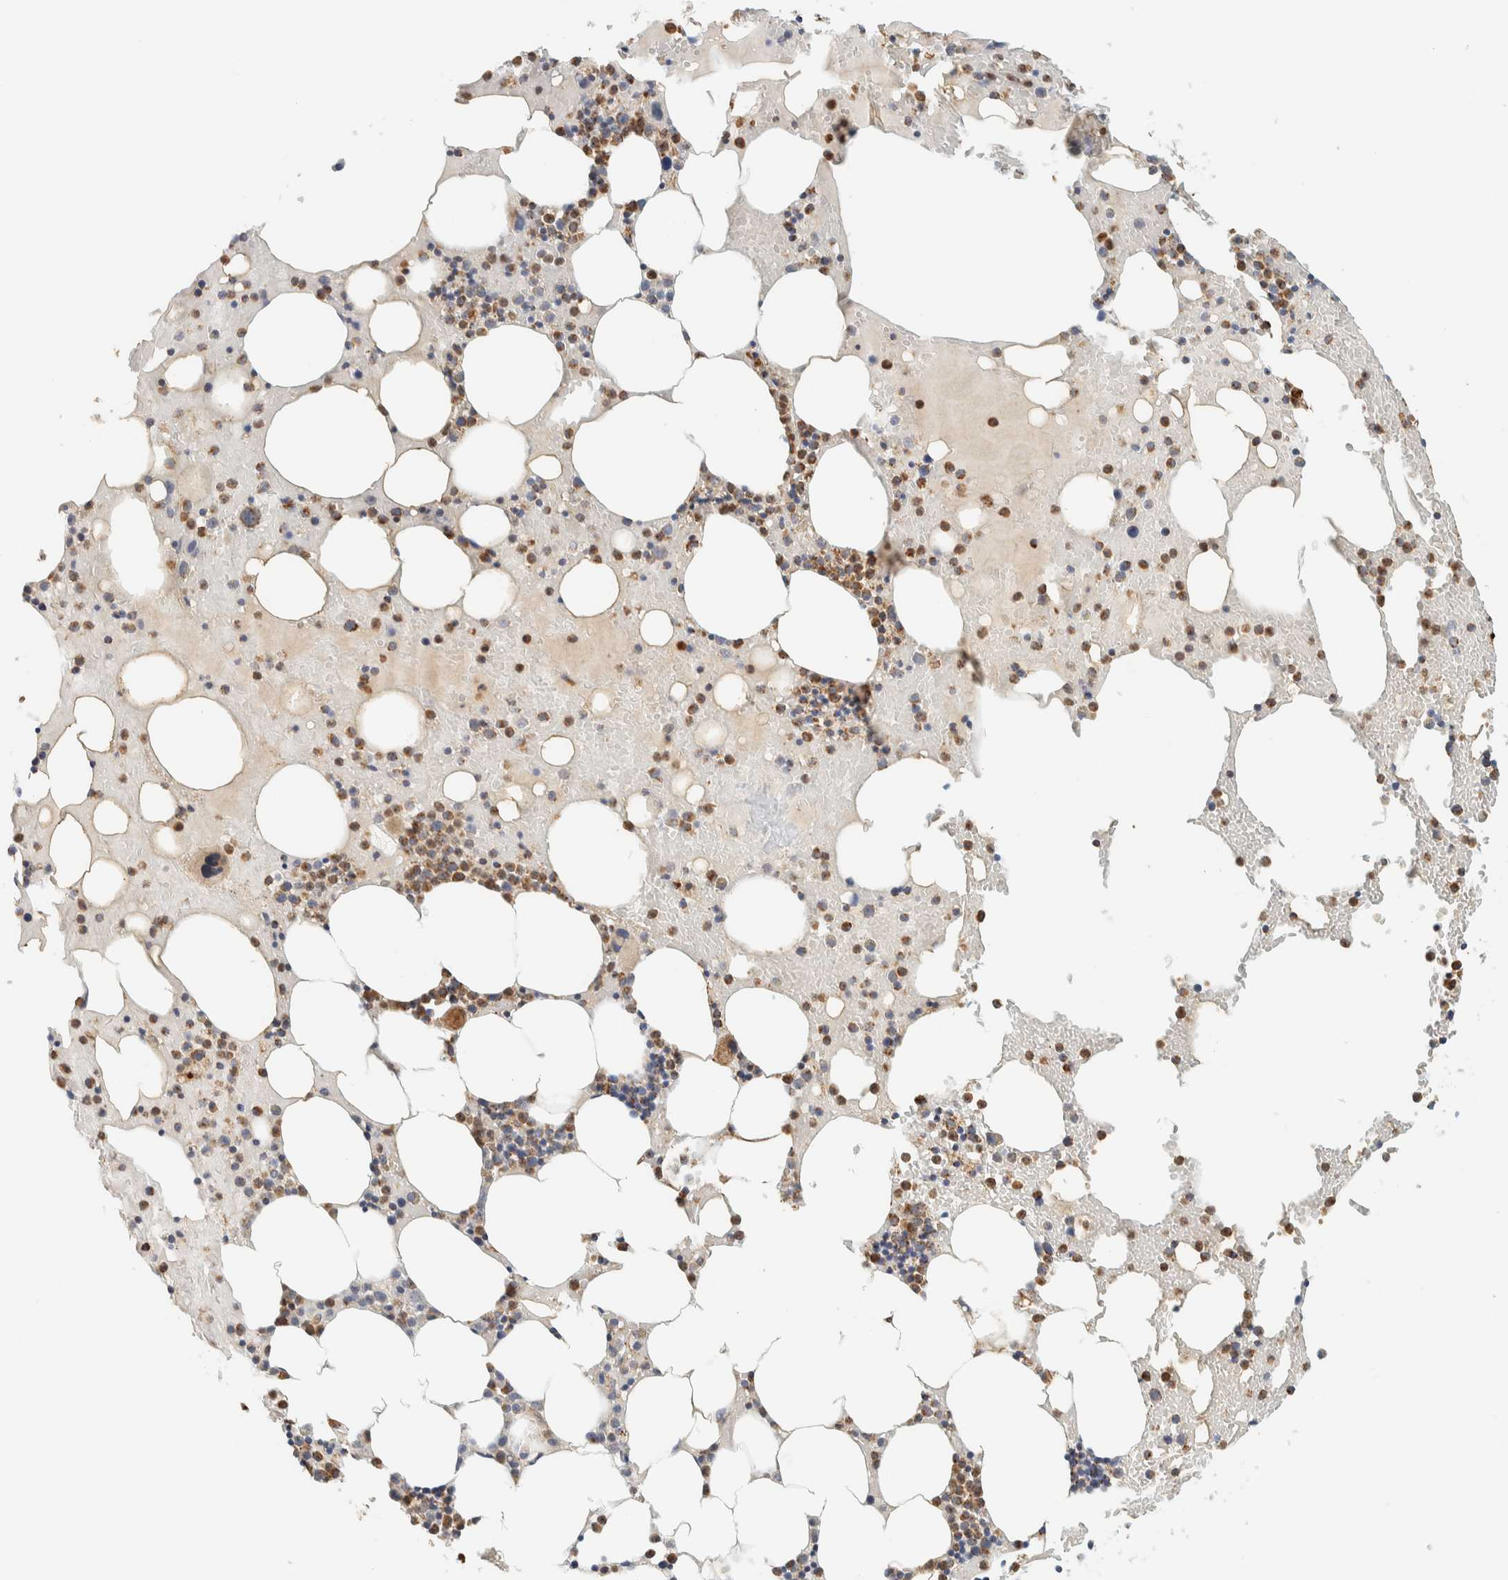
{"staining": {"intensity": "moderate", "quantity": ">75%", "location": "cytoplasmic/membranous"}, "tissue": "bone marrow", "cell_type": "Hematopoietic cells", "image_type": "normal", "snomed": [{"axis": "morphology", "description": "Normal tissue, NOS"}, {"axis": "morphology", "description": "Inflammation, NOS"}, {"axis": "topography", "description": "Bone marrow"}], "caption": "DAB (3,3'-diaminobenzidine) immunohistochemical staining of unremarkable human bone marrow displays moderate cytoplasmic/membranous protein positivity in about >75% of hematopoietic cells. (Brightfield microscopy of DAB IHC at high magnification).", "gene": "KIFAP3", "patient": {"sex": "male", "age": 68}}